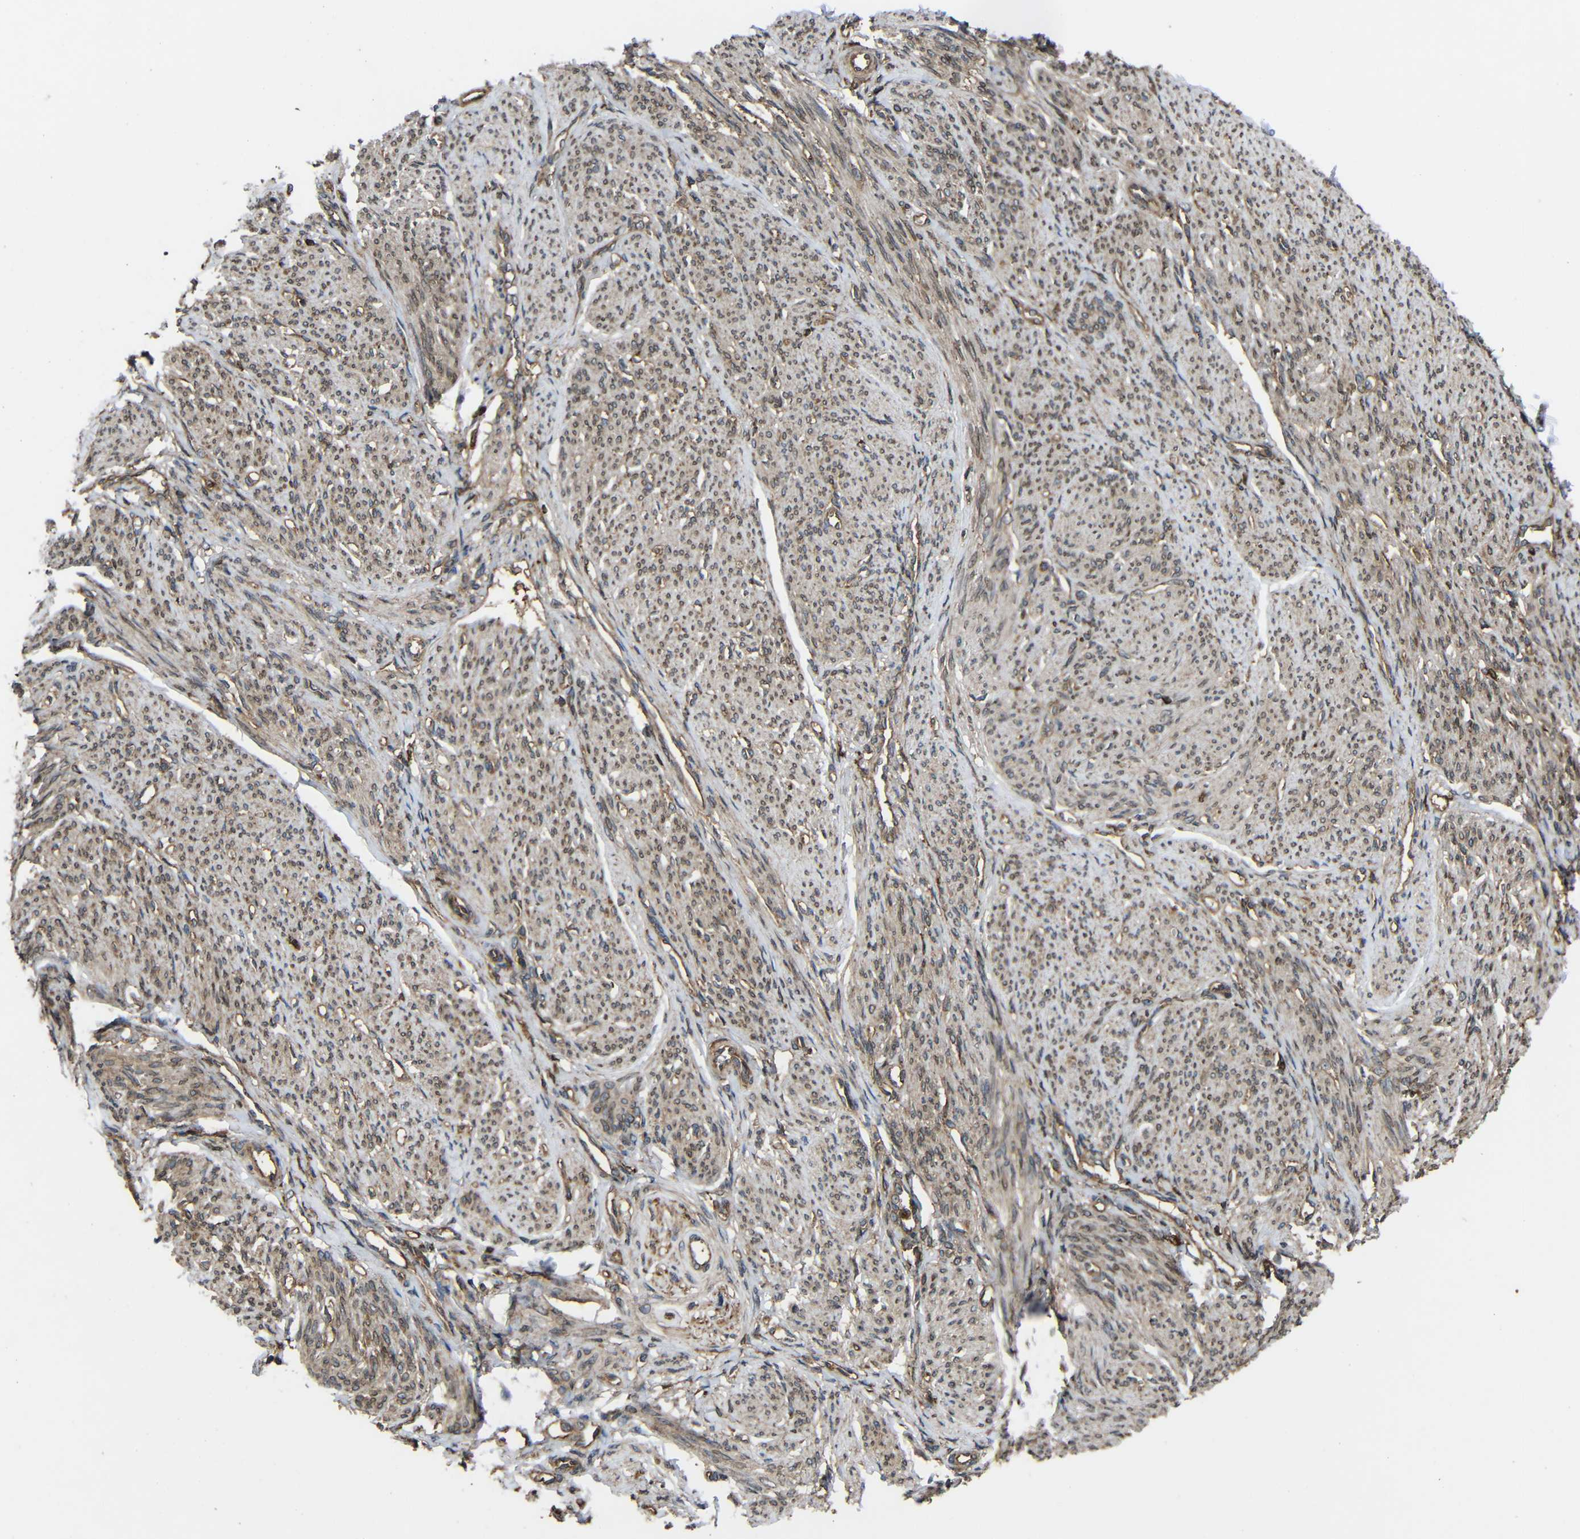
{"staining": {"intensity": "moderate", "quantity": ">75%", "location": "cytoplasmic/membranous"}, "tissue": "smooth muscle", "cell_type": "Smooth muscle cells", "image_type": "normal", "snomed": [{"axis": "morphology", "description": "Normal tissue, NOS"}, {"axis": "topography", "description": "Smooth muscle"}], "caption": "Immunohistochemistry photomicrograph of benign smooth muscle: human smooth muscle stained using IHC displays medium levels of moderate protein expression localized specifically in the cytoplasmic/membranous of smooth muscle cells, appearing as a cytoplasmic/membranous brown color.", "gene": "TREM2", "patient": {"sex": "female", "age": 65}}